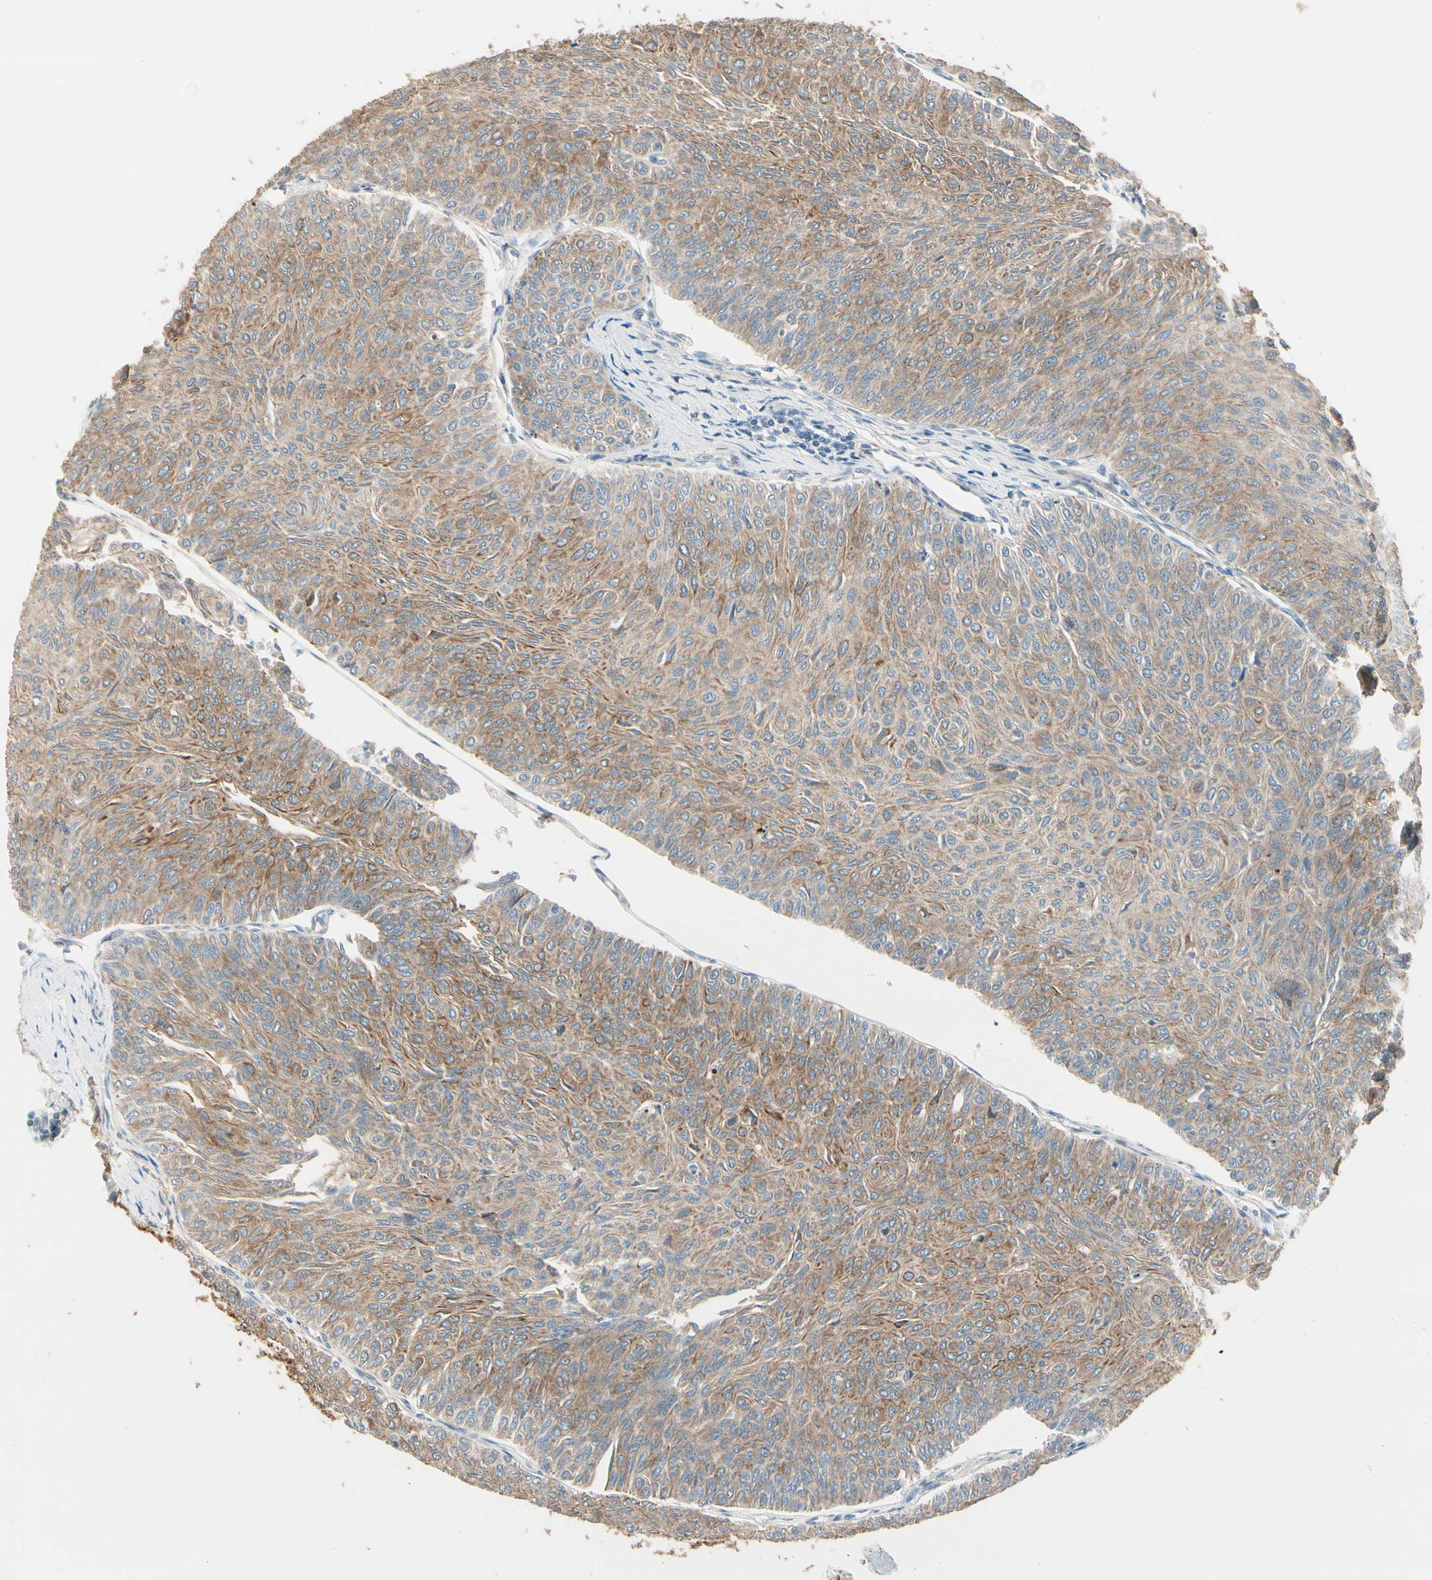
{"staining": {"intensity": "moderate", "quantity": ">75%", "location": "cytoplasmic/membranous"}, "tissue": "urothelial cancer", "cell_type": "Tumor cells", "image_type": "cancer", "snomed": [{"axis": "morphology", "description": "Urothelial carcinoma, Low grade"}, {"axis": "topography", "description": "Urinary bladder"}], "caption": "Immunohistochemistry (IHC) staining of urothelial cancer, which demonstrates medium levels of moderate cytoplasmic/membranous staining in approximately >75% of tumor cells indicating moderate cytoplasmic/membranous protein positivity. The staining was performed using DAB (3,3'-diaminobenzidine) (brown) for protein detection and nuclei were counterstained in hematoxylin (blue).", "gene": "DUSP12", "patient": {"sex": "male", "age": 78}}